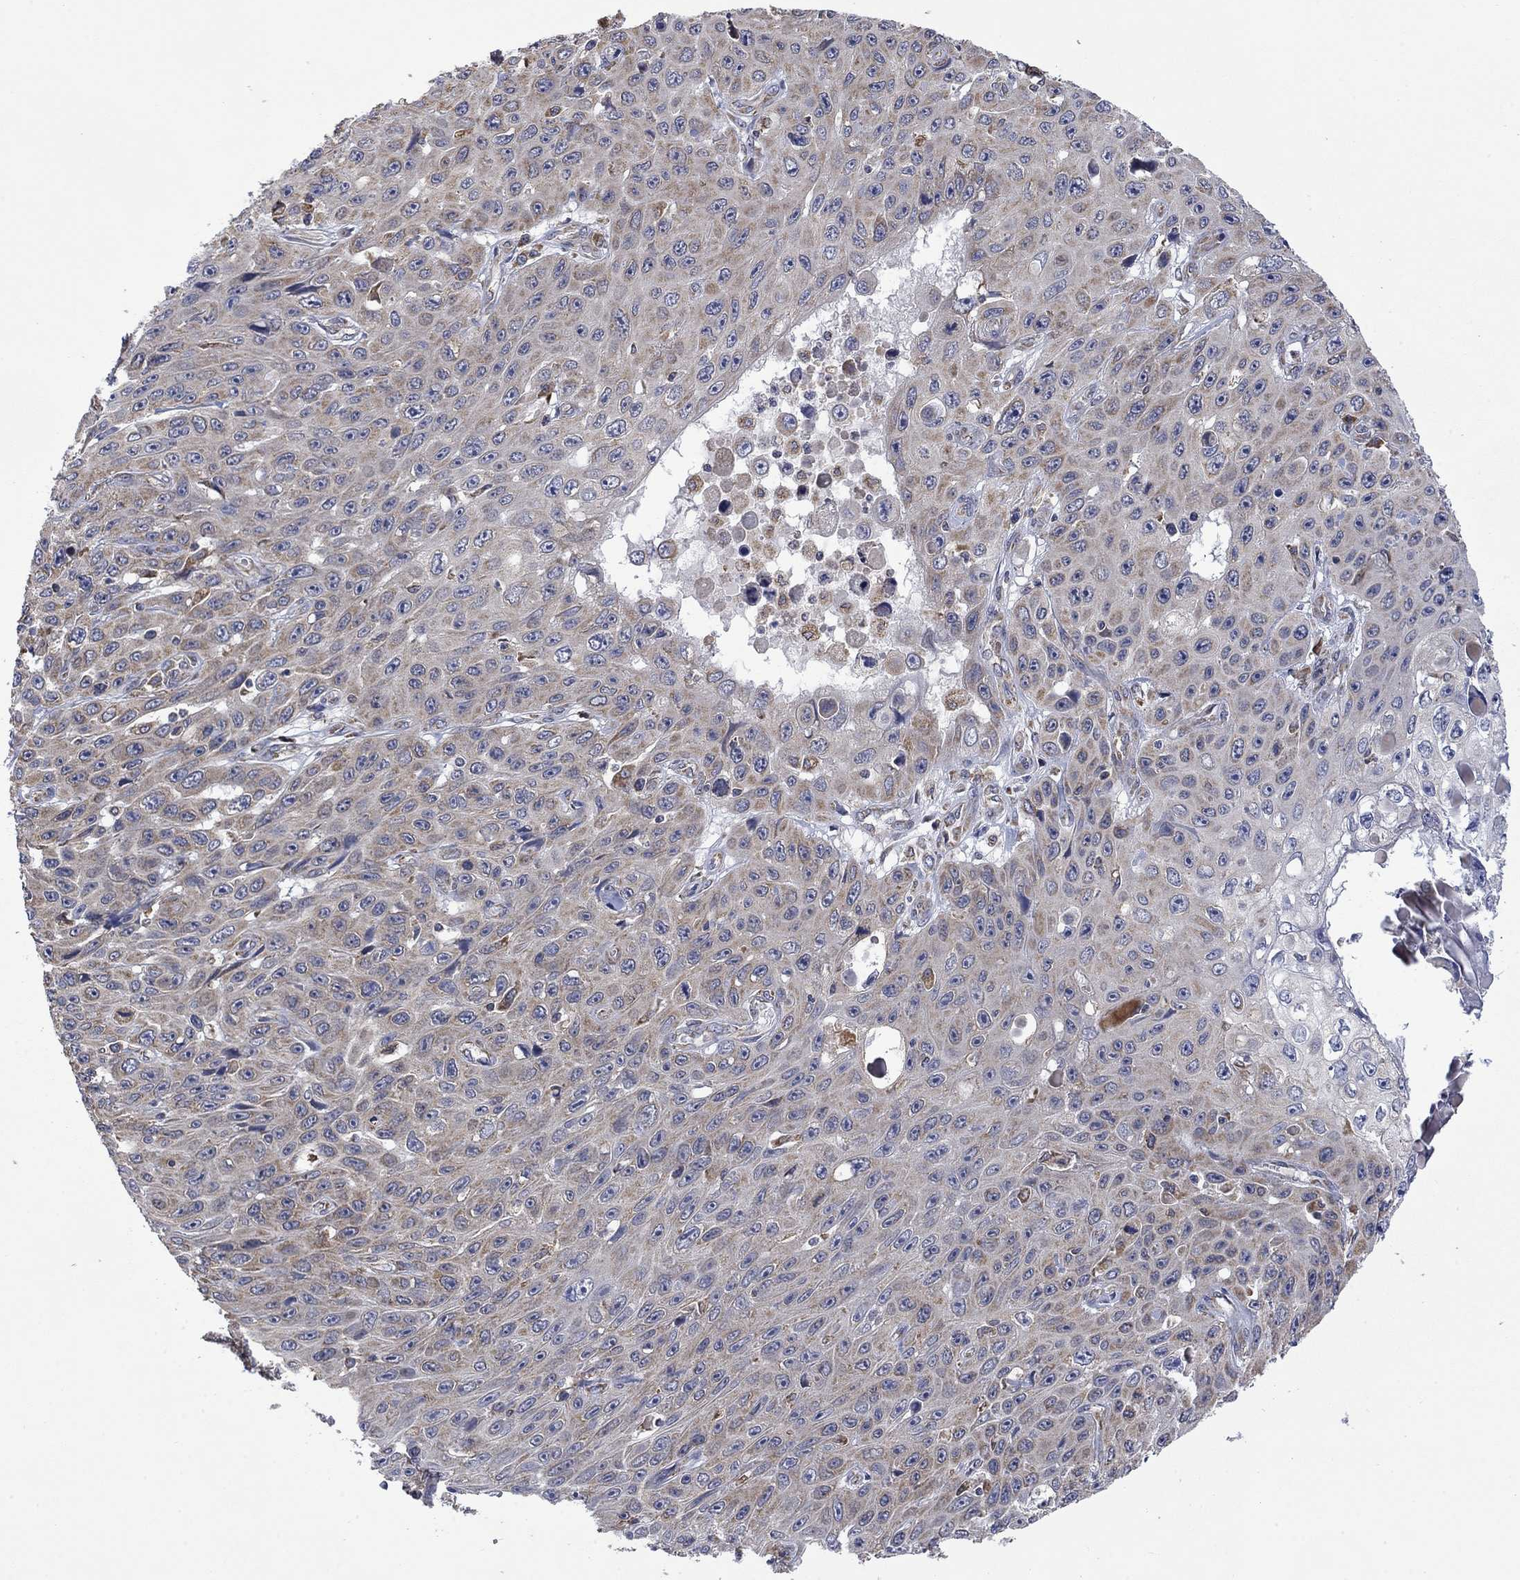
{"staining": {"intensity": "weak", "quantity": "<25%", "location": "cytoplasmic/membranous"}, "tissue": "skin cancer", "cell_type": "Tumor cells", "image_type": "cancer", "snomed": [{"axis": "morphology", "description": "Squamous cell carcinoma, NOS"}, {"axis": "topography", "description": "Skin"}], "caption": "High power microscopy photomicrograph of an immunohistochemistry (IHC) image of skin cancer, revealing no significant positivity in tumor cells.", "gene": "FURIN", "patient": {"sex": "male", "age": 82}}